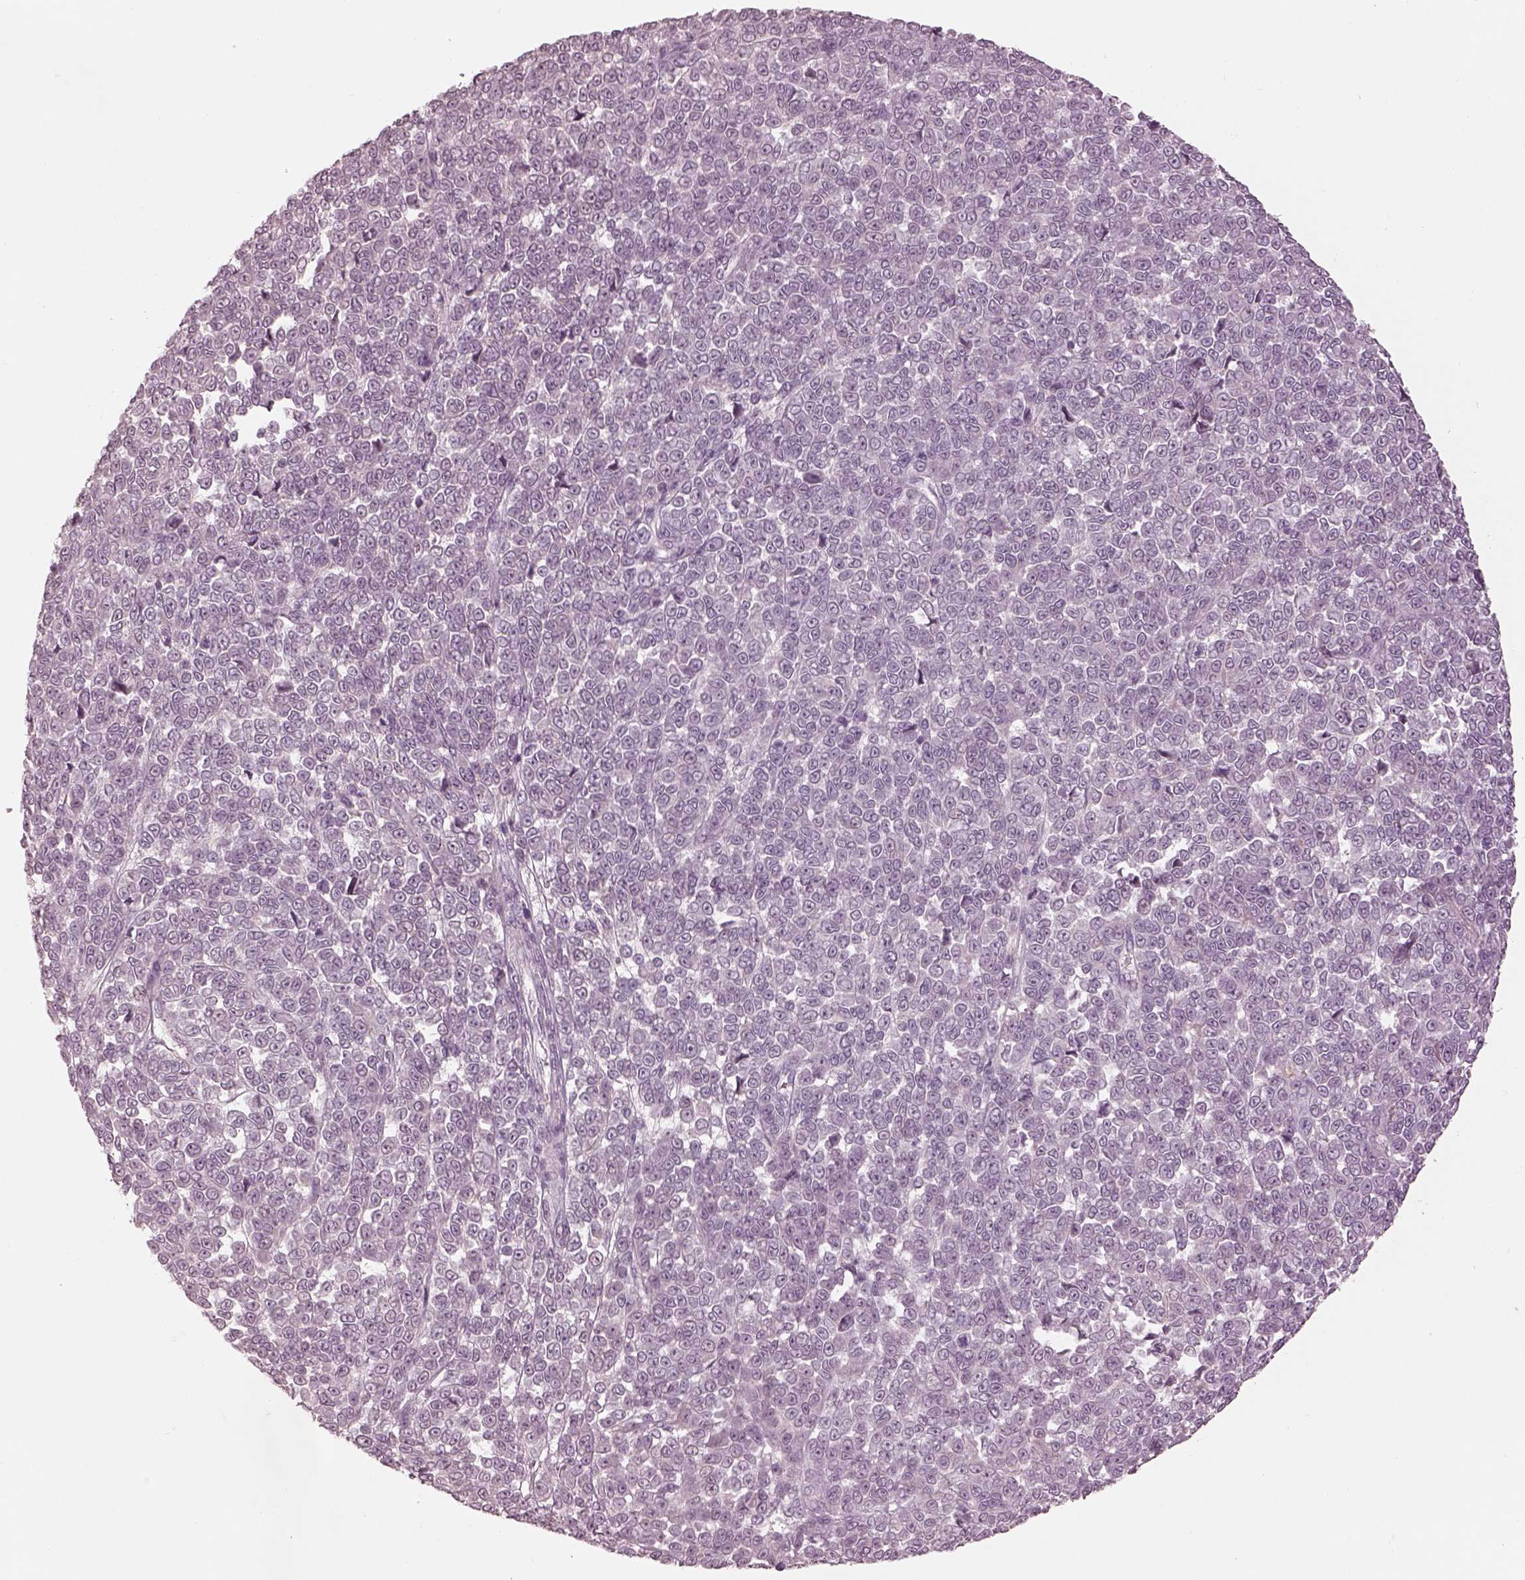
{"staining": {"intensity": "negative", "quantity": "none", "location": "none"}, "tissue": "melanoma", "cell_type": "Tumor cells", "image_type": "cancer", "snomed": [{"axis": "morphology", "description": "Malignant melanoma, NOS"}, {"axis": "topography", "description": "Skin"}], "caption": "The immunohistochemistry (IHC) photomicrograph has no significant staining in tumor cells of melanoma tissue.", "gene": "KCNA2", "patient": {"sex": "female", "age": 95}}